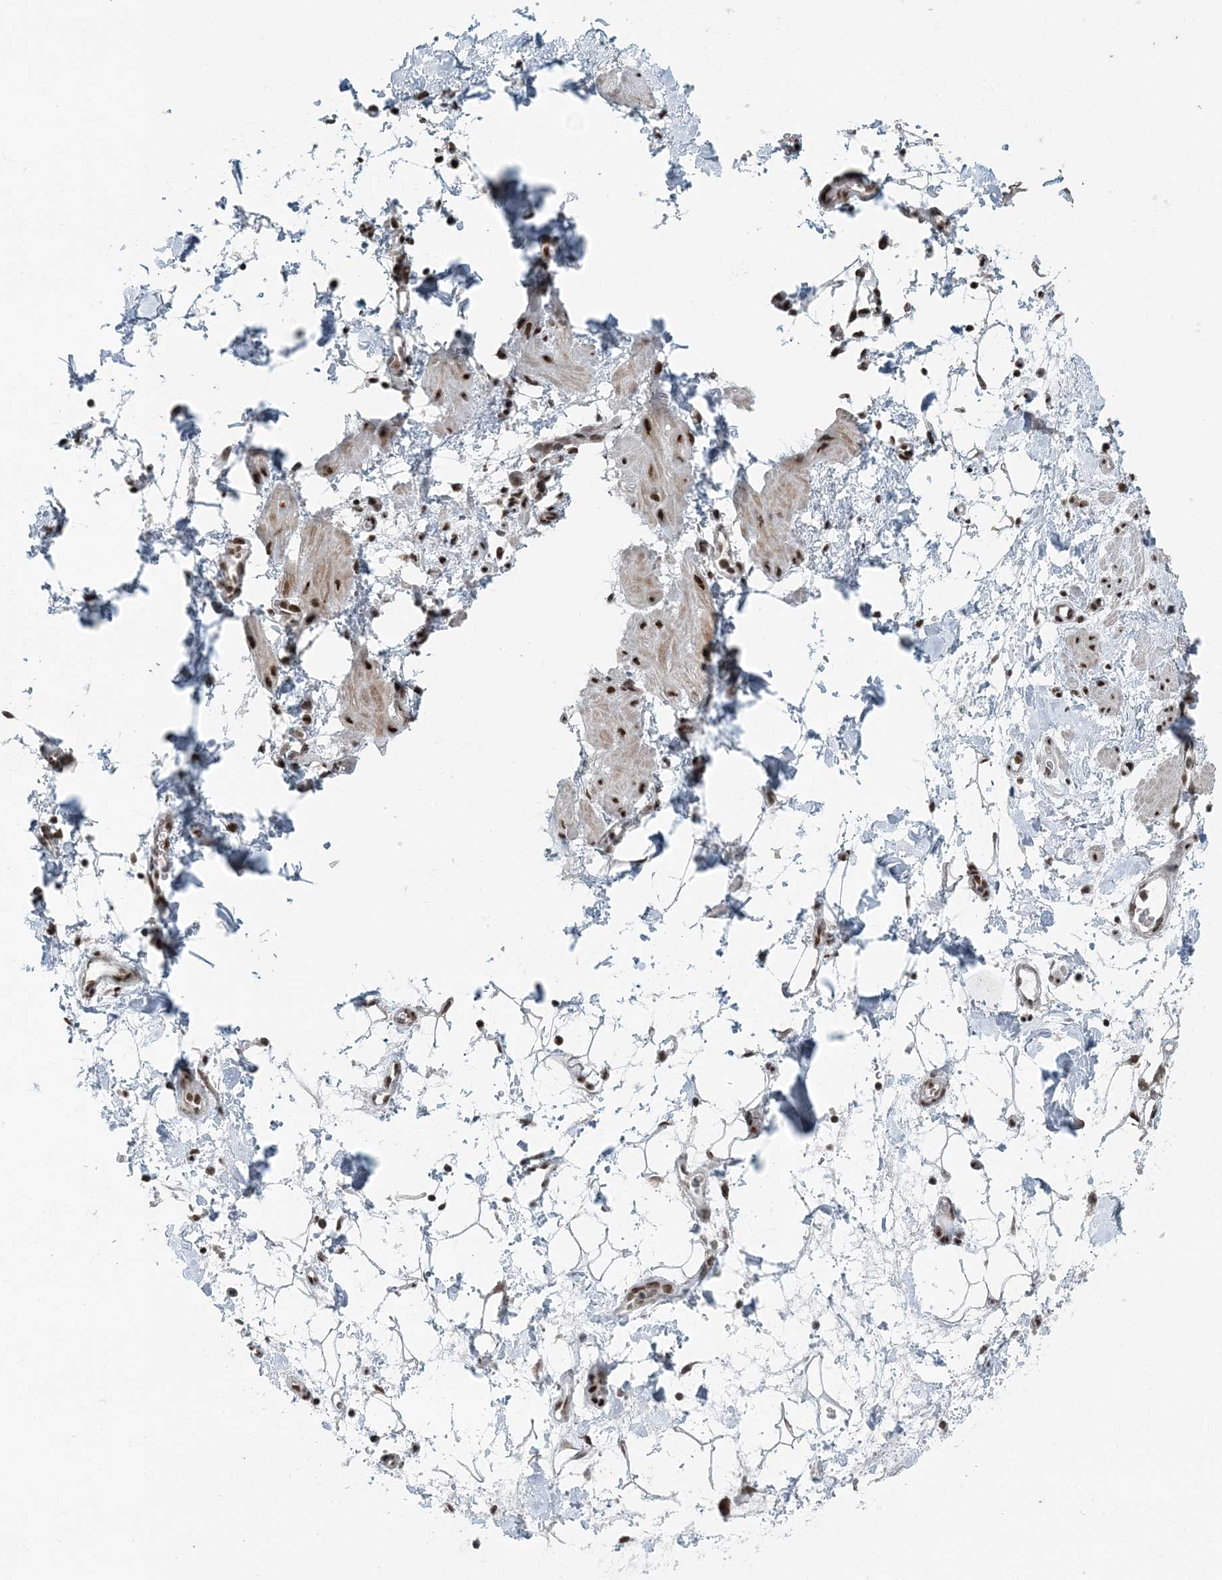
{"staining": {"intensity": "negative", "quantity": "none", "location": "none"}, "tissue": "adipose tissue", "cell_type": "Adipocytes", "image_type": "normal", "snomed": [{"axis": "morphology", "description": "Normal tissue, NOS"}, {"axis": "morphology", "description": "Adenocarcinoma, NOS"}, {"axis": "topography", "description": "Pancreas"}, {"axis": "topography", "description": "Peripheral nerve tissue"}], "caption": "There is no significant expression in adipocytes of adipose tissue. (DAB immunohistochemistry, high magnification).", "gene": "YTHDC1", "patient": {"sex": "male", "age": 59}}